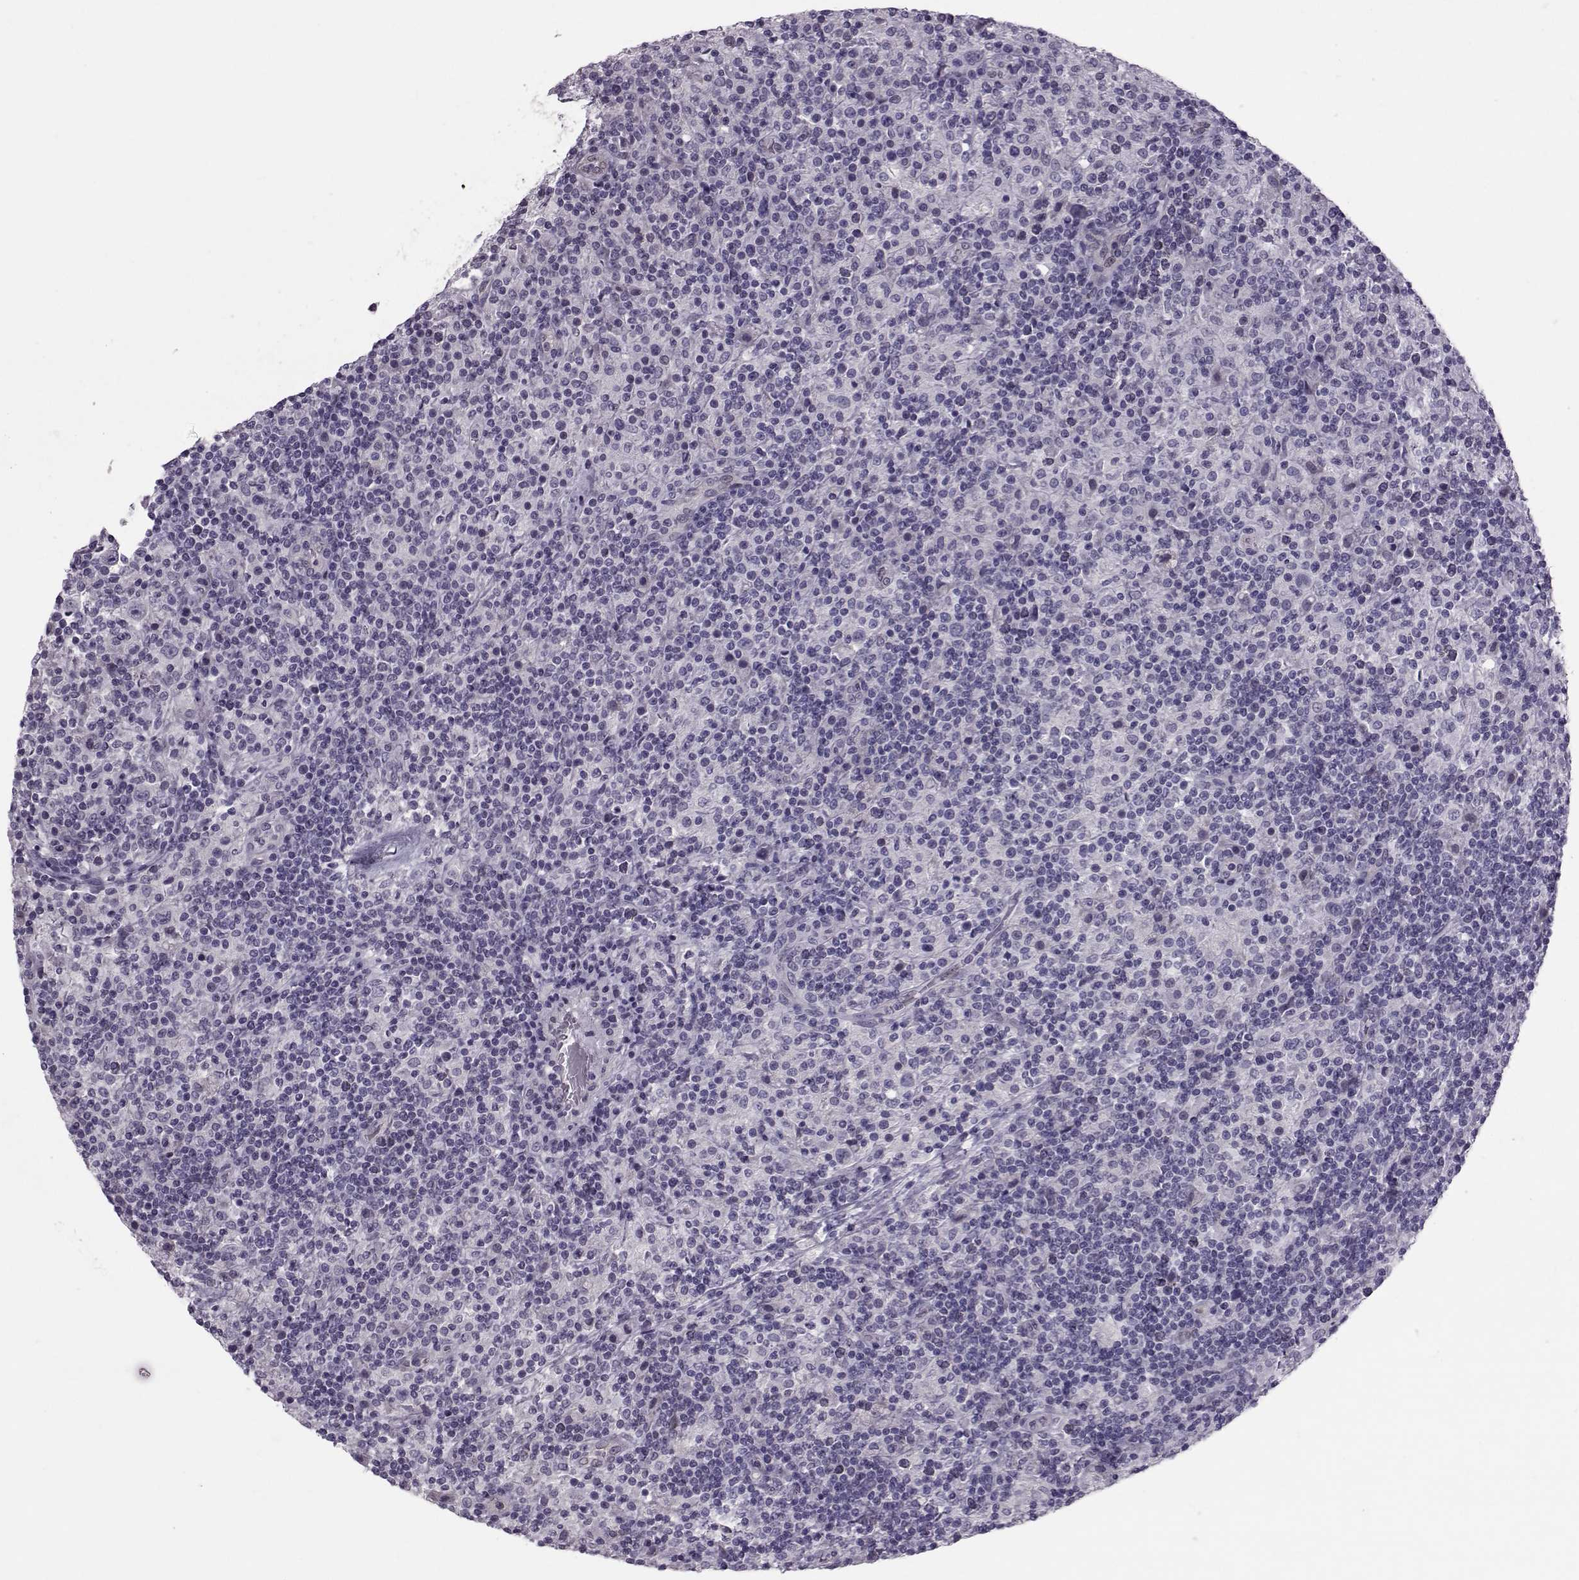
{"staining": {"intensity": "negative", "quantity": "none", "location": "none"}, "tissue": "lymphoma", "cell_type": "Tumor cells", "image_type": "cancer", "snomed": [{"axis": "morphology", "description": "Hodgkin's disease, NOS"}, {"axis": "topography", "description": "Lymph node"}], "caption": "The image demonstrates no staining of tumor cells in Hodgkin's disease.", "gene": "ASRGL1", "patient": {"sex": "male", "age": 70}}